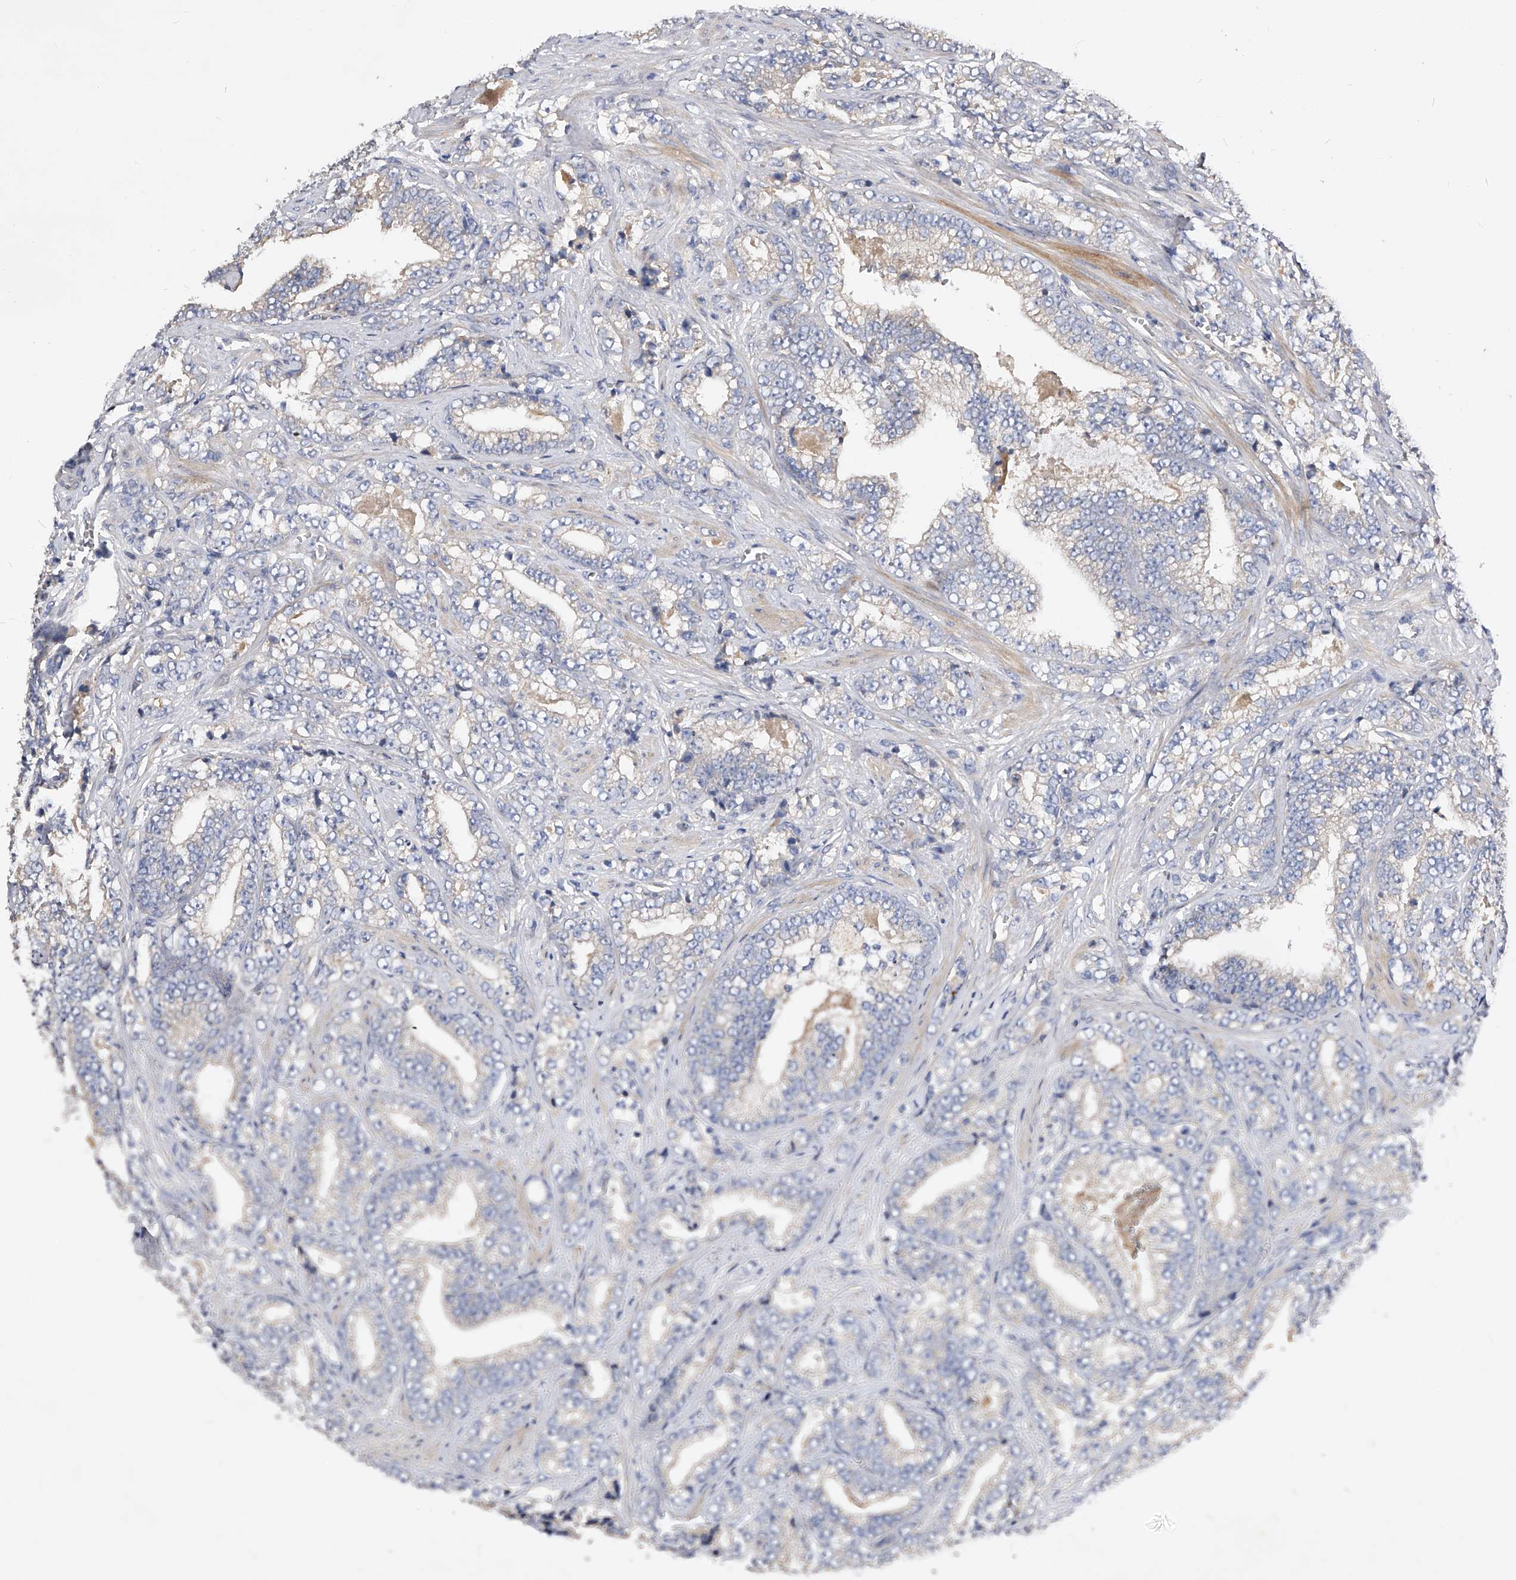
{"staining": {"intensity": "negative", "quantity": "none", "location": "none"}, "tissue": "prostate cancer", "cell_type": "Tumor cells", "image_type": "cancer", "snomed": [{"axis": "morphology", "description": "Adenocarcinoma, High grade"}, {"axis": "topography", "description": "Prostate and seminal vesicle, NOS"}], "caption": "Immunohistochemical staining of prostate cancer (adenocarcinoma (high-grade)) shows no significant expression in tumor cells.", "gene": "ARL4C", "patient": {"sex": "male", "age": 67}}